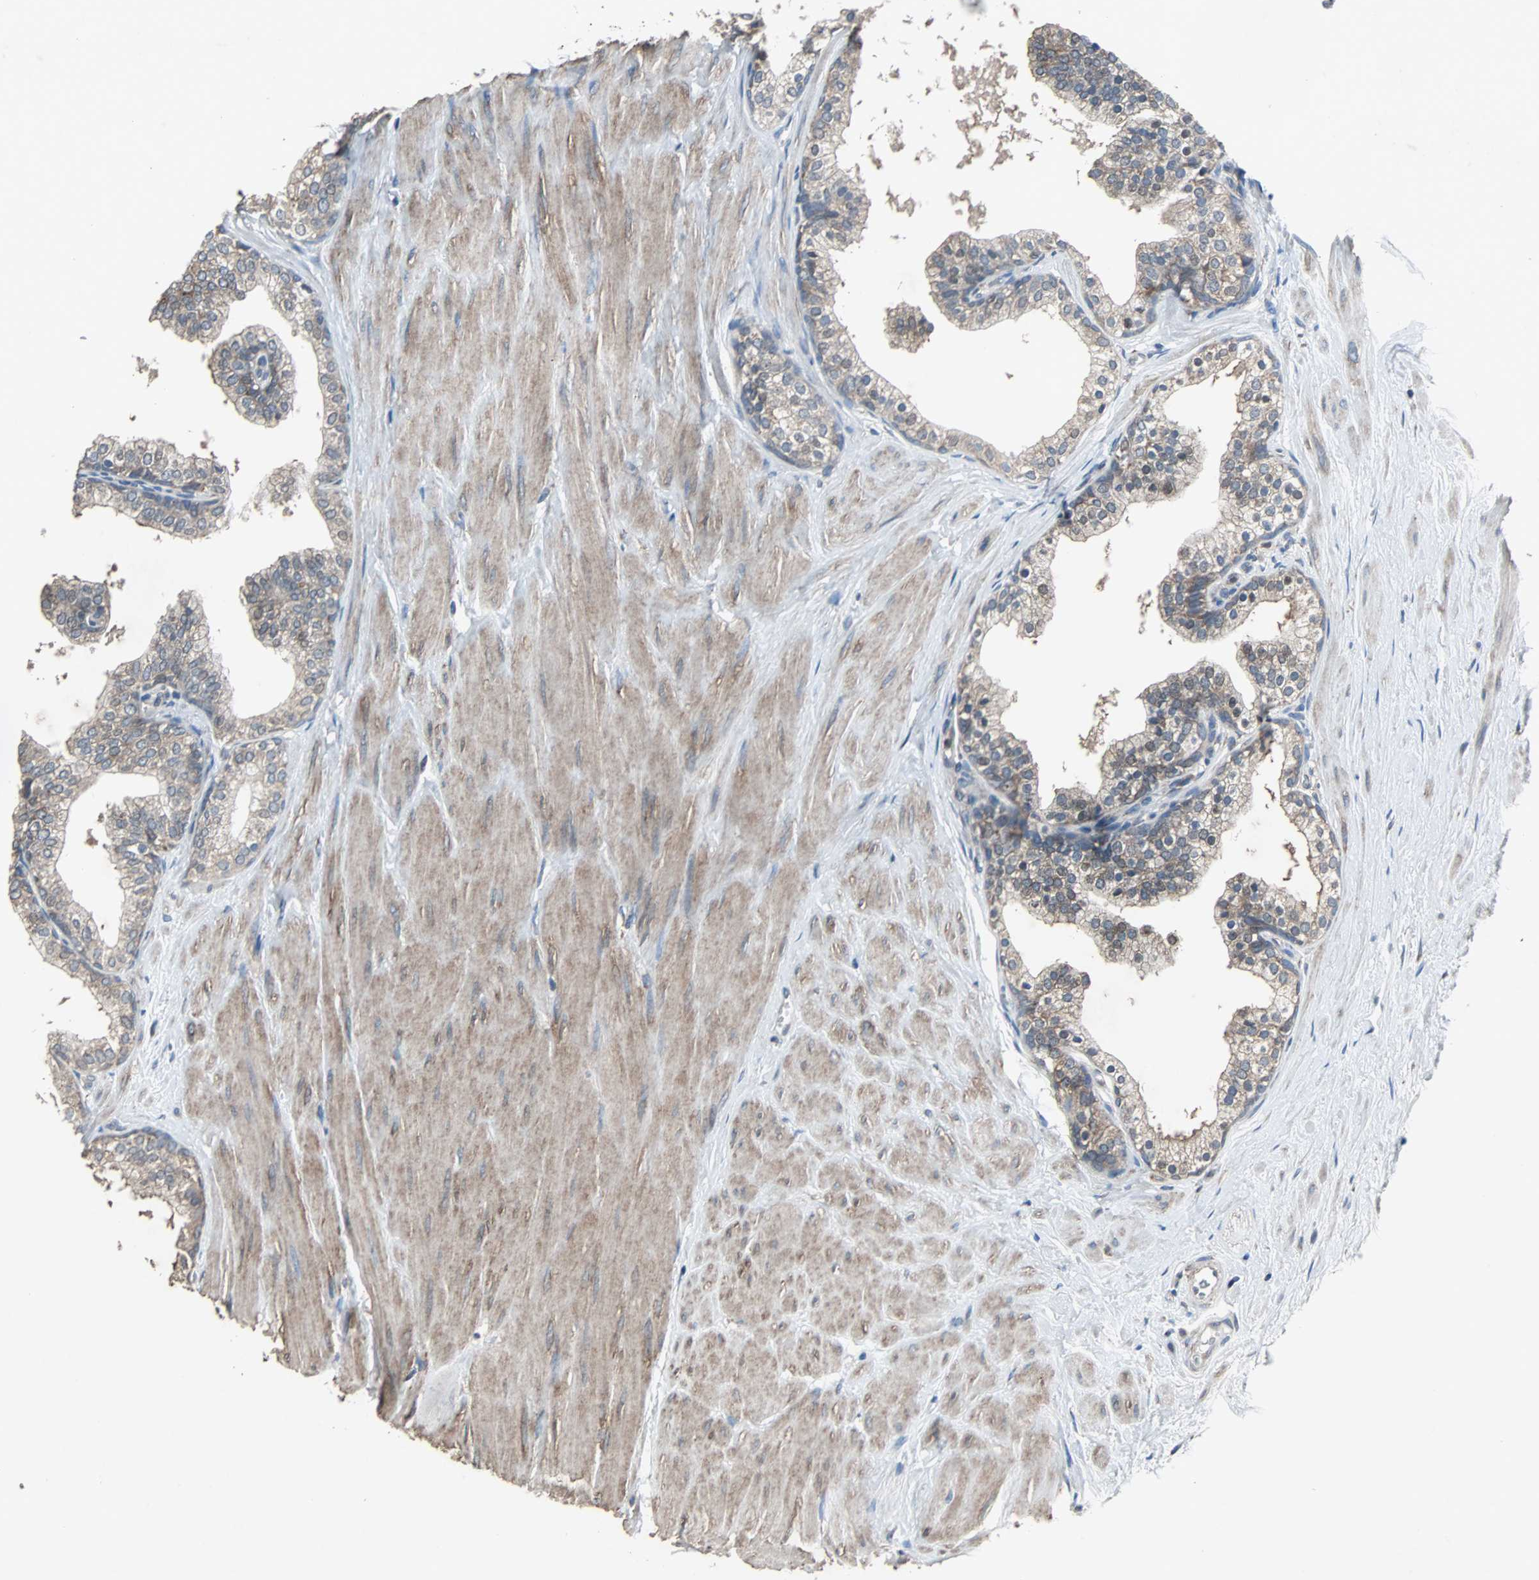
{"staining": {"intensity": "weak", "quantity": "<25%", "location": "cytoplasmic/membranous"}, "tissue": "prostate", "cell_type": "Glandular cells", "image_type": "normal", "snomed": [{"axis": "morphology", "description": "Normal tissue, NOS"}, {"axis": "topography", "description": "Prostate"}], "caption": "High magnification brightfield microscopy of benign prostate stained with DAB (brown) and counterstained with hematoxylin (blue): glandular cells show no significant expression.", "gene": "SOS1", "patient": {"sex": "male", "age": 60}}